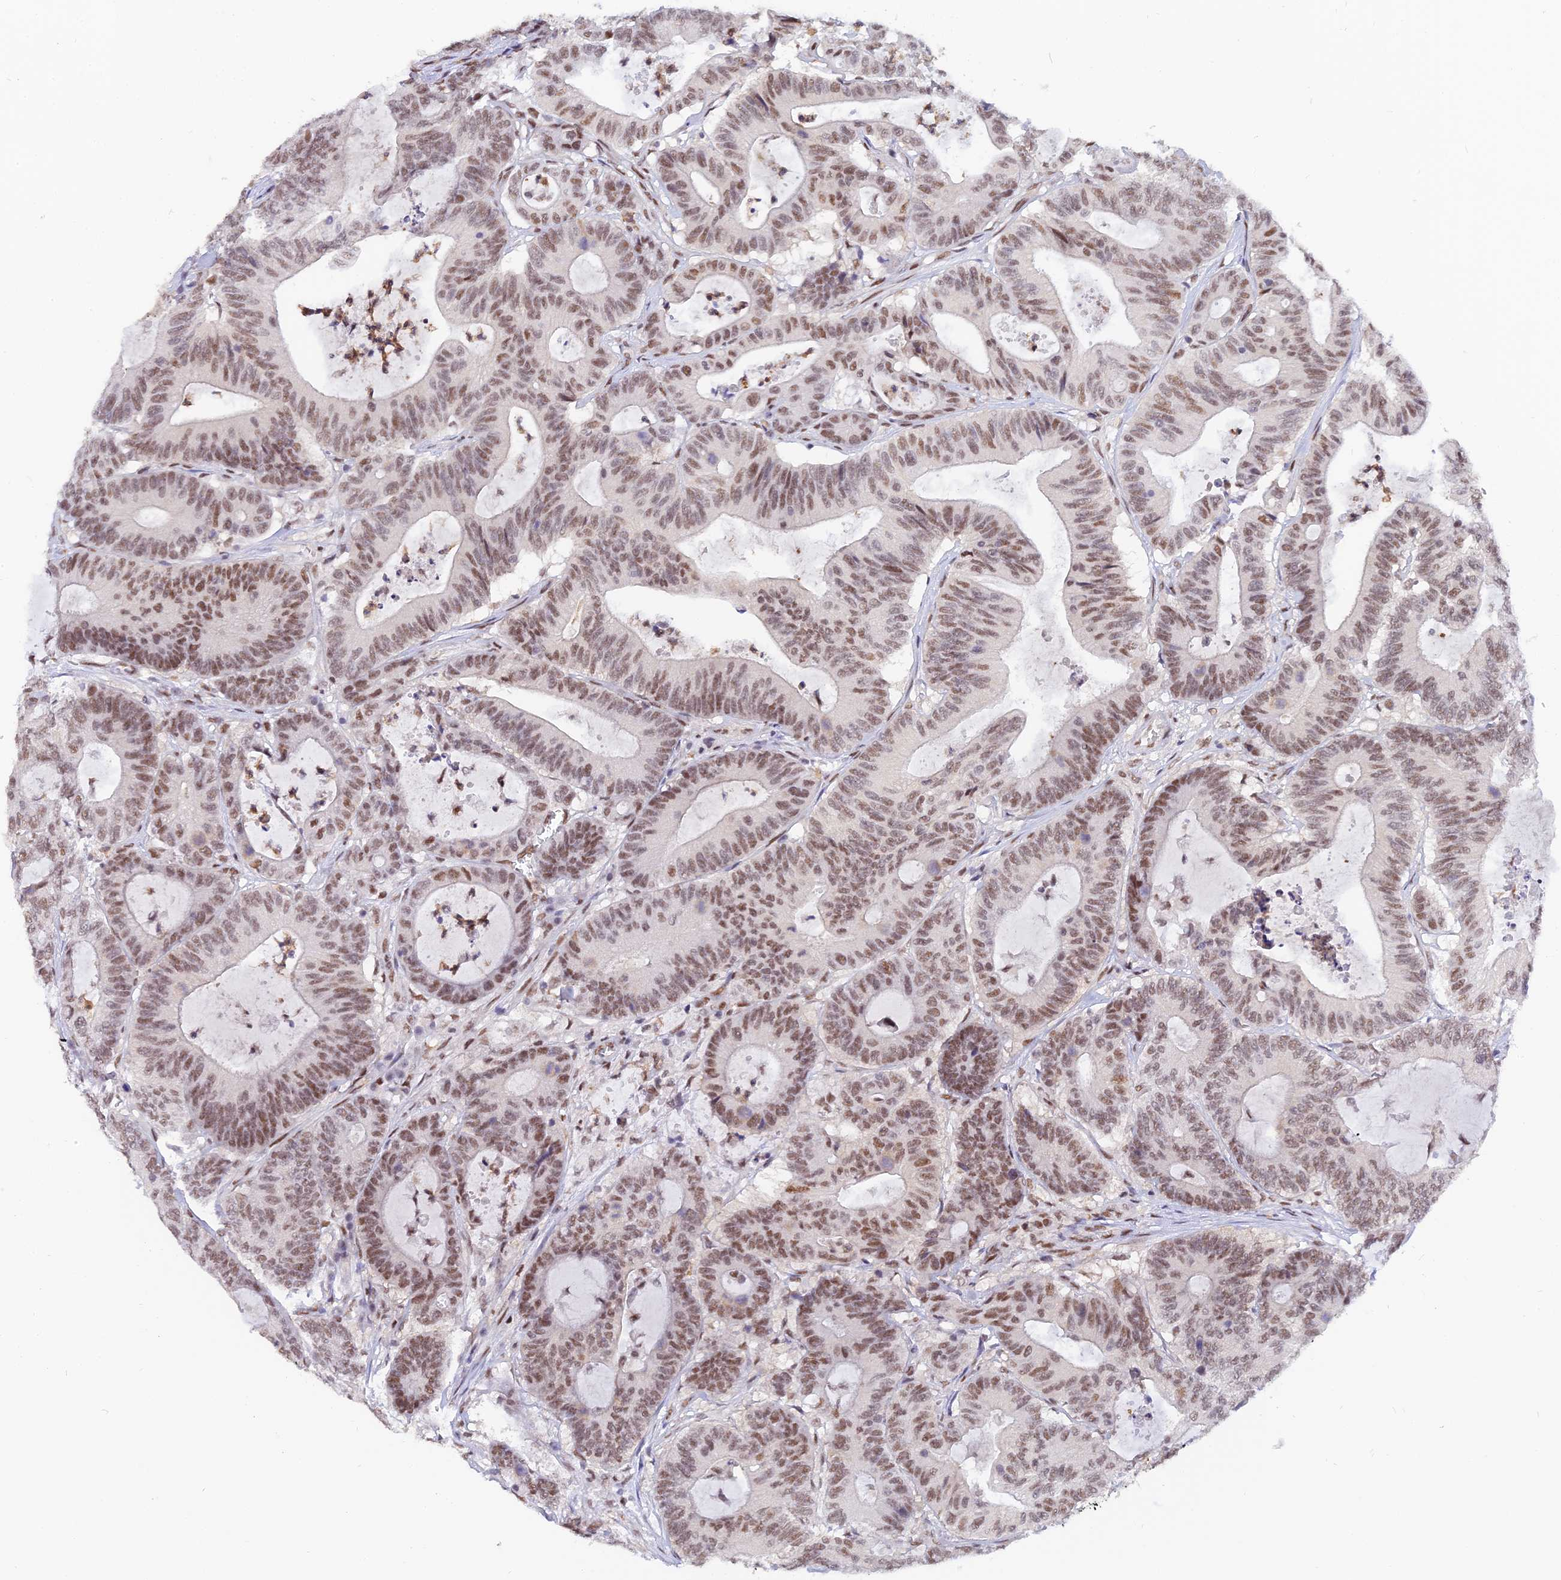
{"staining": {"intensity": "moderate", "quantity": ">75%", "location": "nuclear"}, "tissue": "colorectal cancer", "cell_type": "Tumor cells", "image_type": "cancer", "snomed": [{"axis": "morphology", "description": "Adenocarcinoma, NOS"}, {"axis": "topography", "description": "Colon"}], "caption": "There is medium levels of moderate nuclear staining in tumor cells of colorectal cancer, as demonstrated by immunohistochemical staining (brown color).", "gene": "DPY30", "patient": {"sex": "female", "age": 84}}